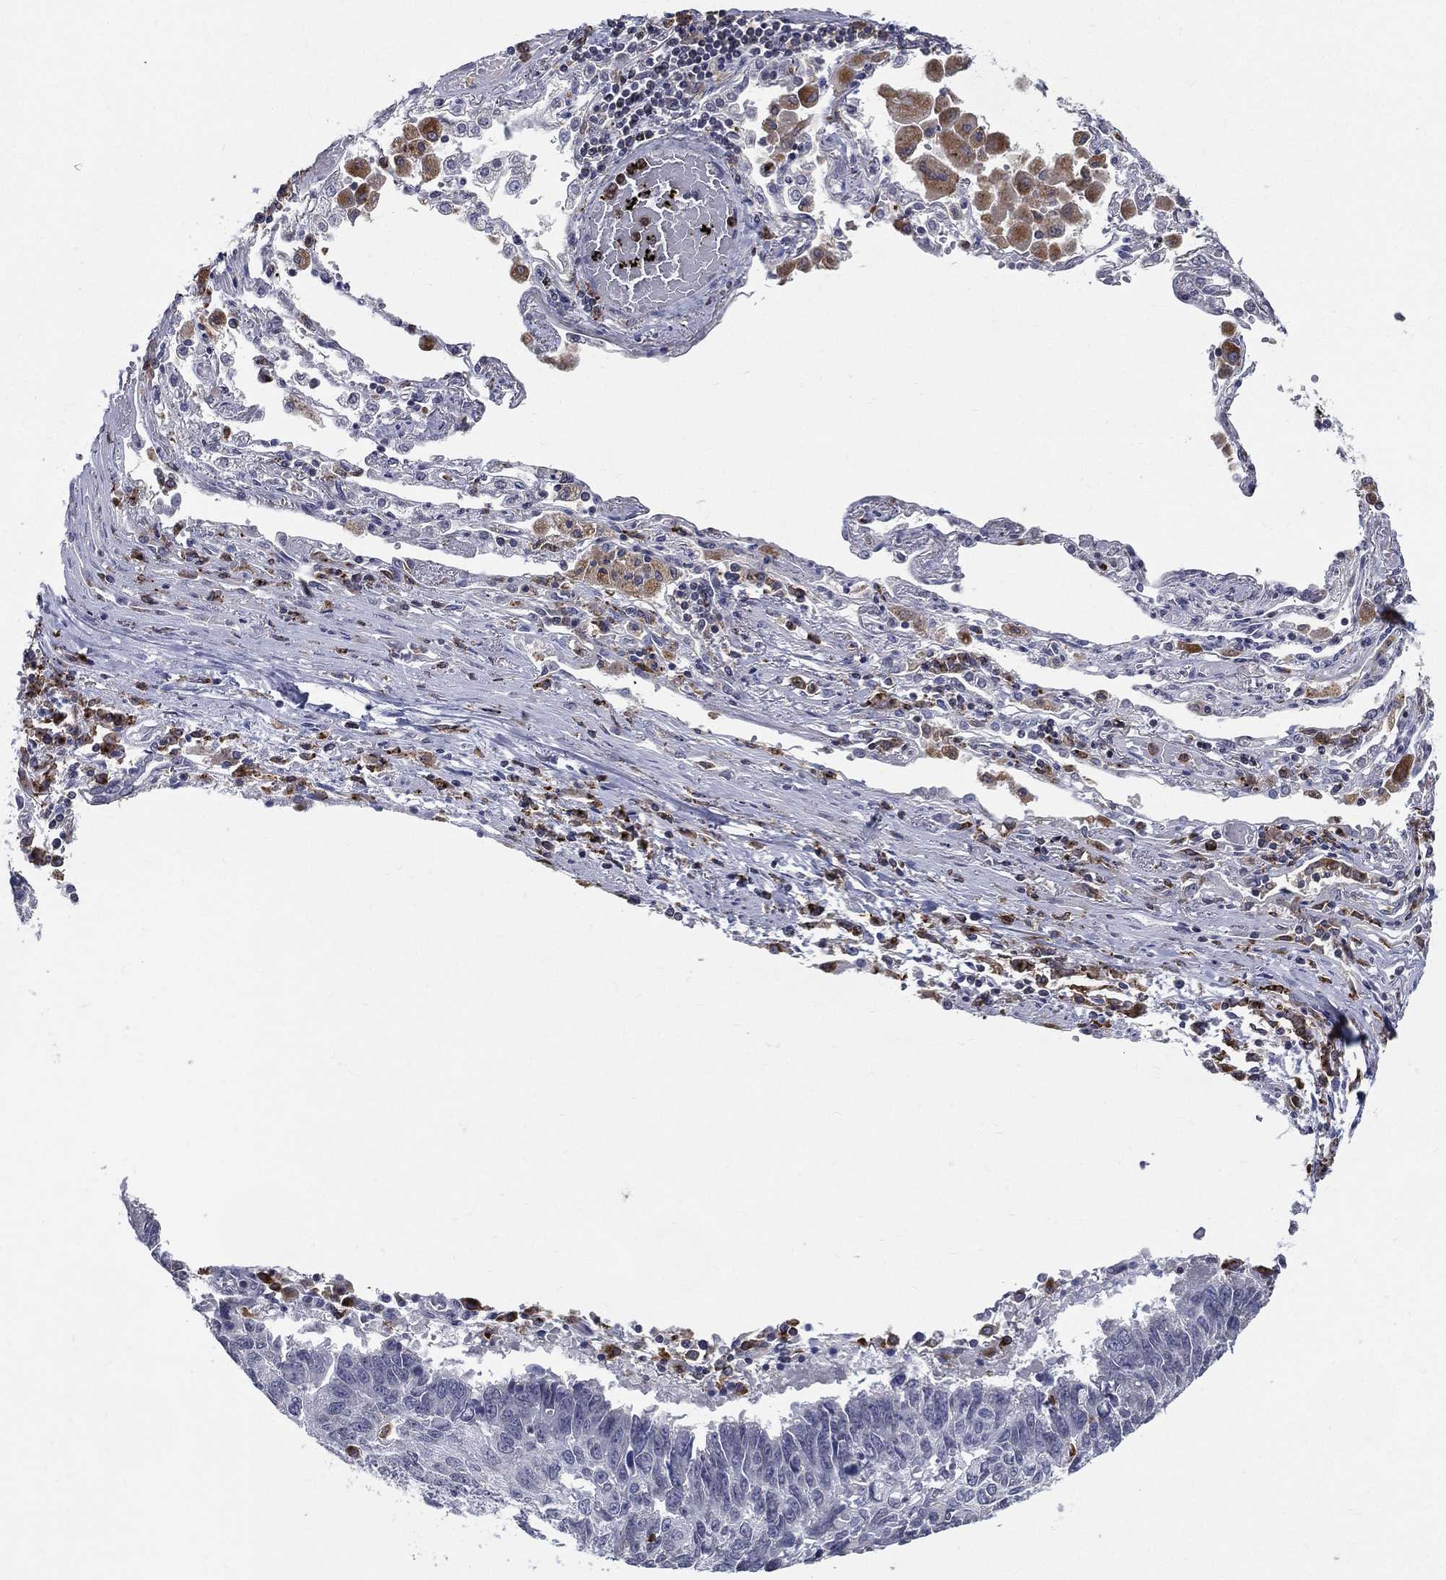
{"staining": {"intensity": "negative", "quantity": "none", "location": "none"}, "tissue": "lung cancer", "cell_type": "Tumor cells", "image_type": "cancer", "snomed": [{"axis": "morphology", "description": "Squamous cell carcinoma, NOS"}, {"axis": "topography", "description": "Lung"}], "caption": "Immunohistochemical staining of human lung cancer reveals no significant expression in tumor cells. The staining was performed using DAB to visualize the protein expression in brown, while the nuclei were stained in blue with hematoxylin (Magnification: 20x).", "gene": "EVI2B", "patient": {"sex": "male", "age": 73}}